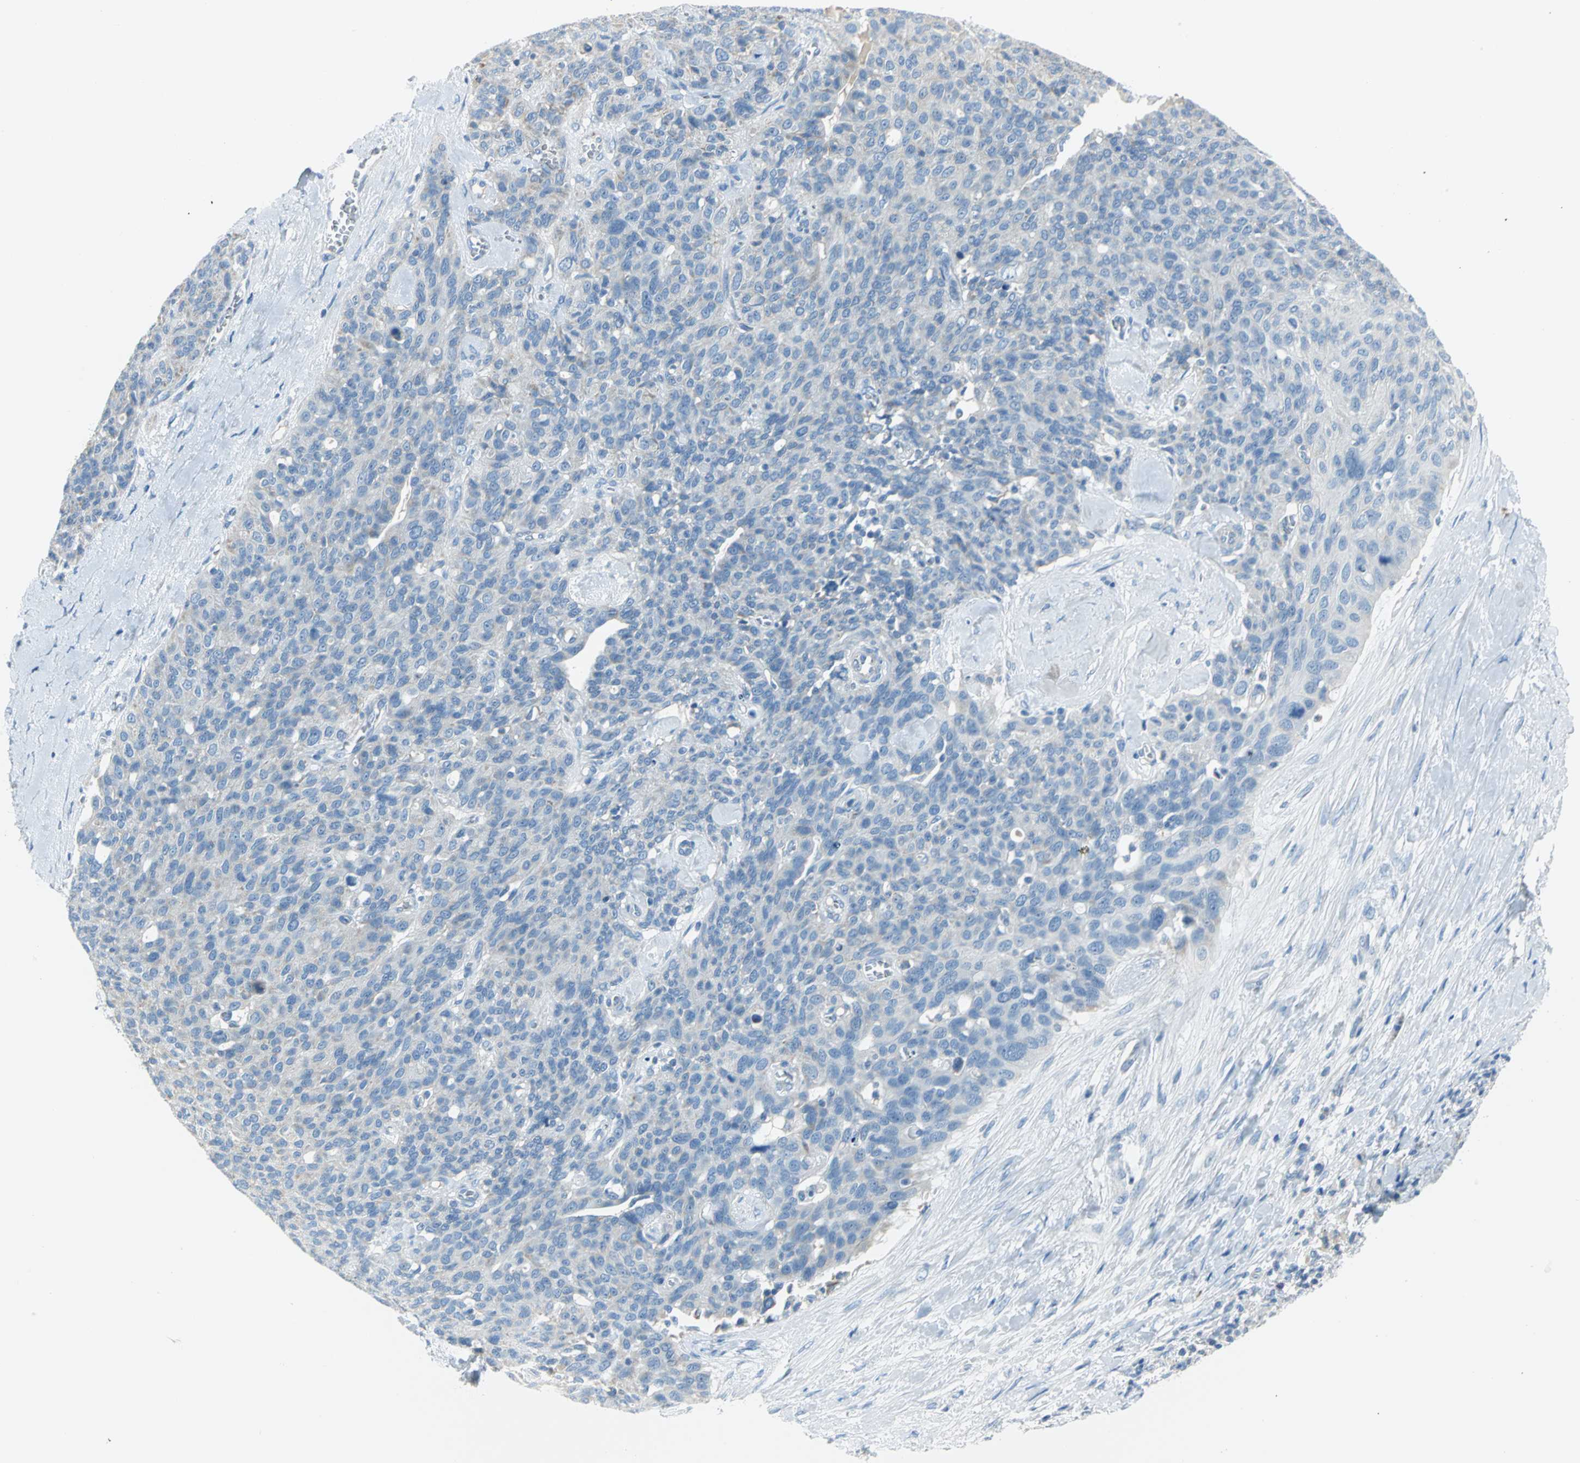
{"staining": {"intensity": "negative", "quantity": "none", "location": "none"}, "tissue": "ovarian cancer", "cell_type": "Tumor cells", "image_type": "cancer", "snomed": [{"axis": "morphology", "description": "Carcinoma, endometroid"}, {"axis": "topography", "description": "Ovary"}], "caption": "Tumor cells are negative for protein expression in human ovarian cancer (endometroid carcinoma).", "gene": "ALOX15", "patient": {"sex": "female", "age": 60}}